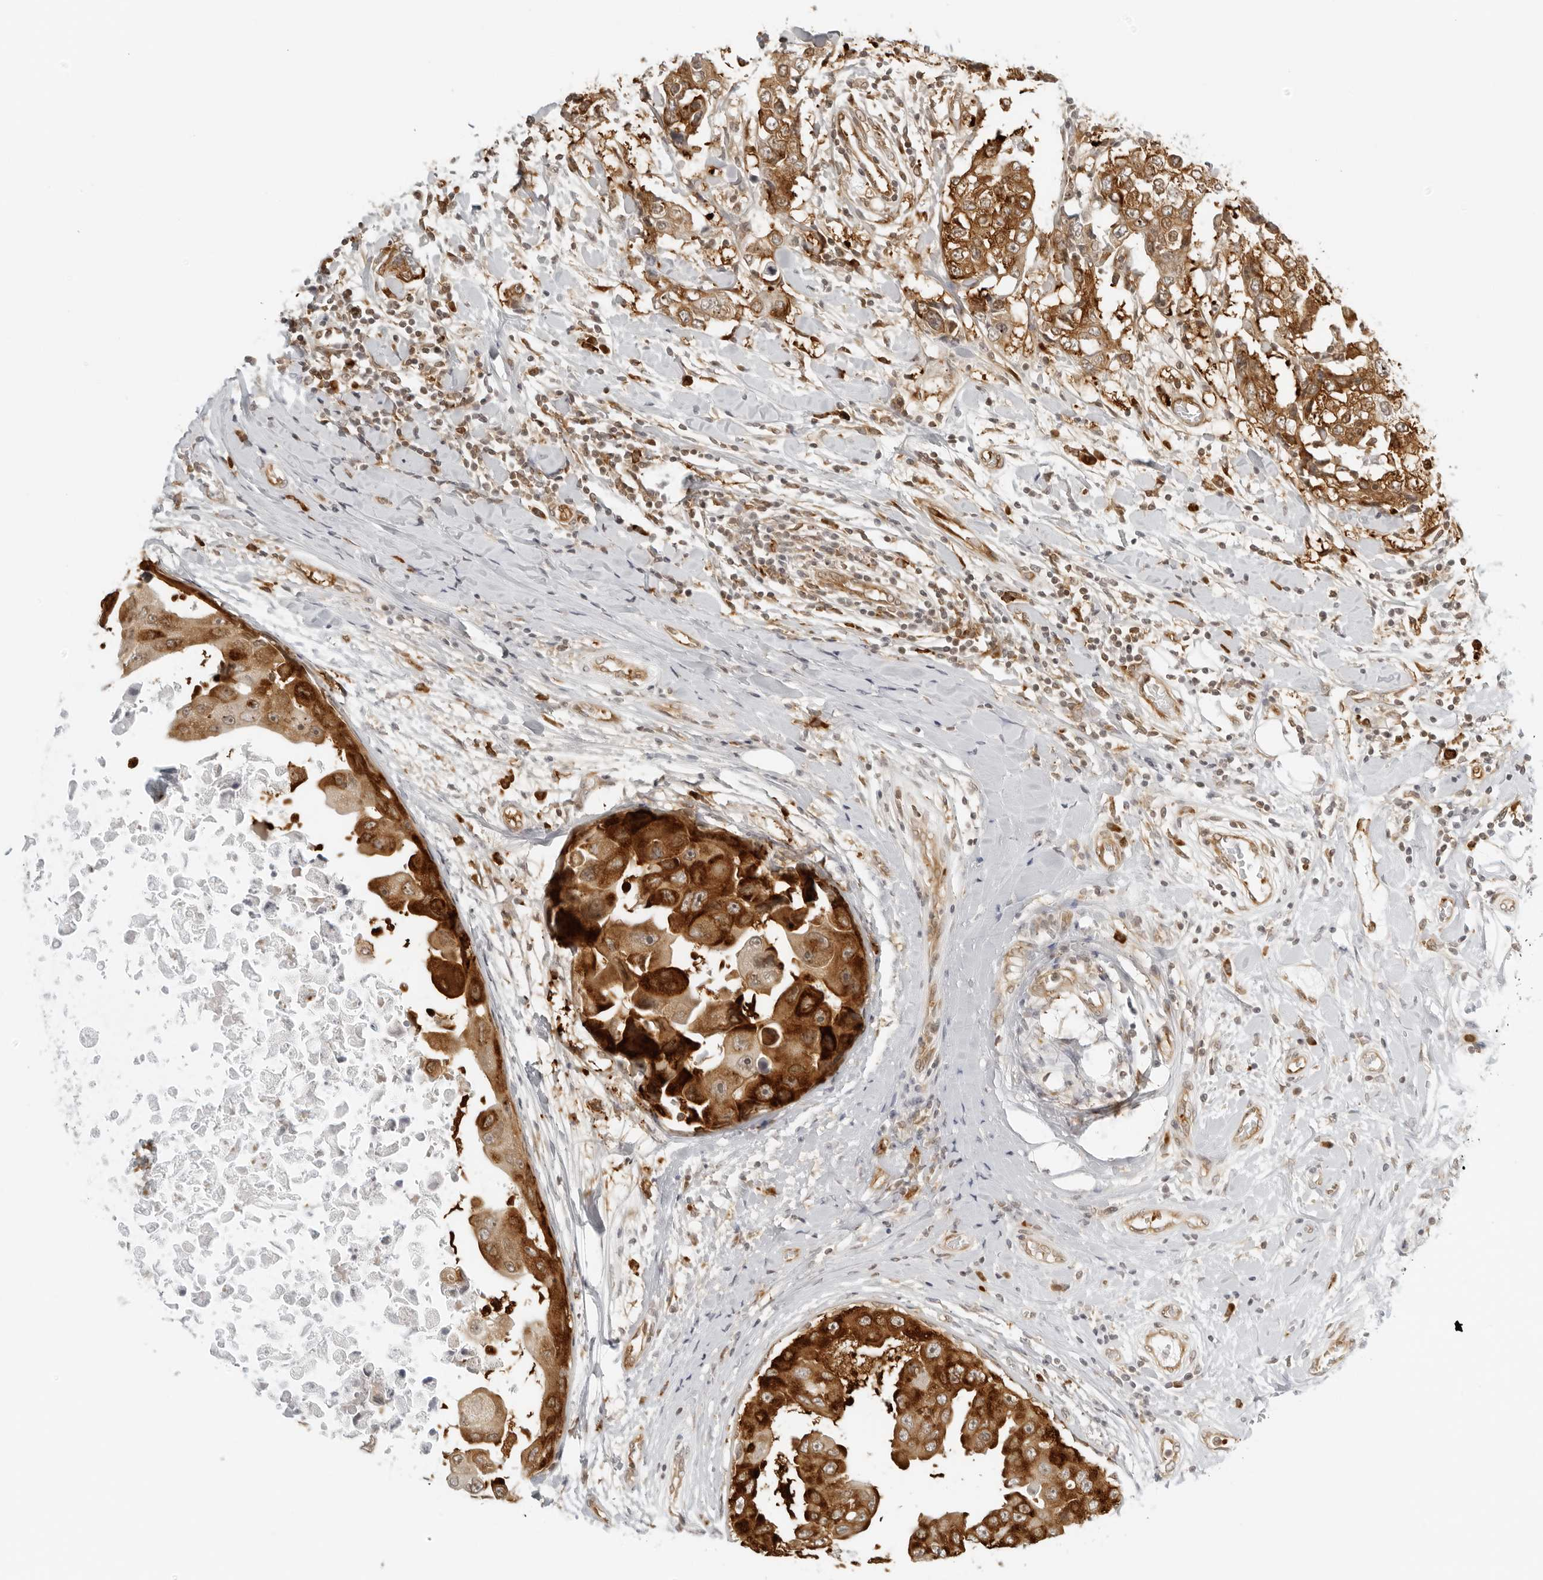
{"staining": {"intensity": "strong", "quantity": ">75%", "location": "cytoplasmic/membranous"}, "tissue": "breast cancer", "cell_type": "Tumor cells", "image_type": "cancer", "snomed": [{"axis": "morphology", "description": "Duct carcinoma"}, {"axis": "topography", "description": "Breast"}], "caption": "Breast cancer stained for a protein (brown) exhibits strong cytoplasmic/membranous positive staining in approximately >75% of tumor cells.", "gene": "EIF4G1", "patient": {"sex": "female", "age": 27}}